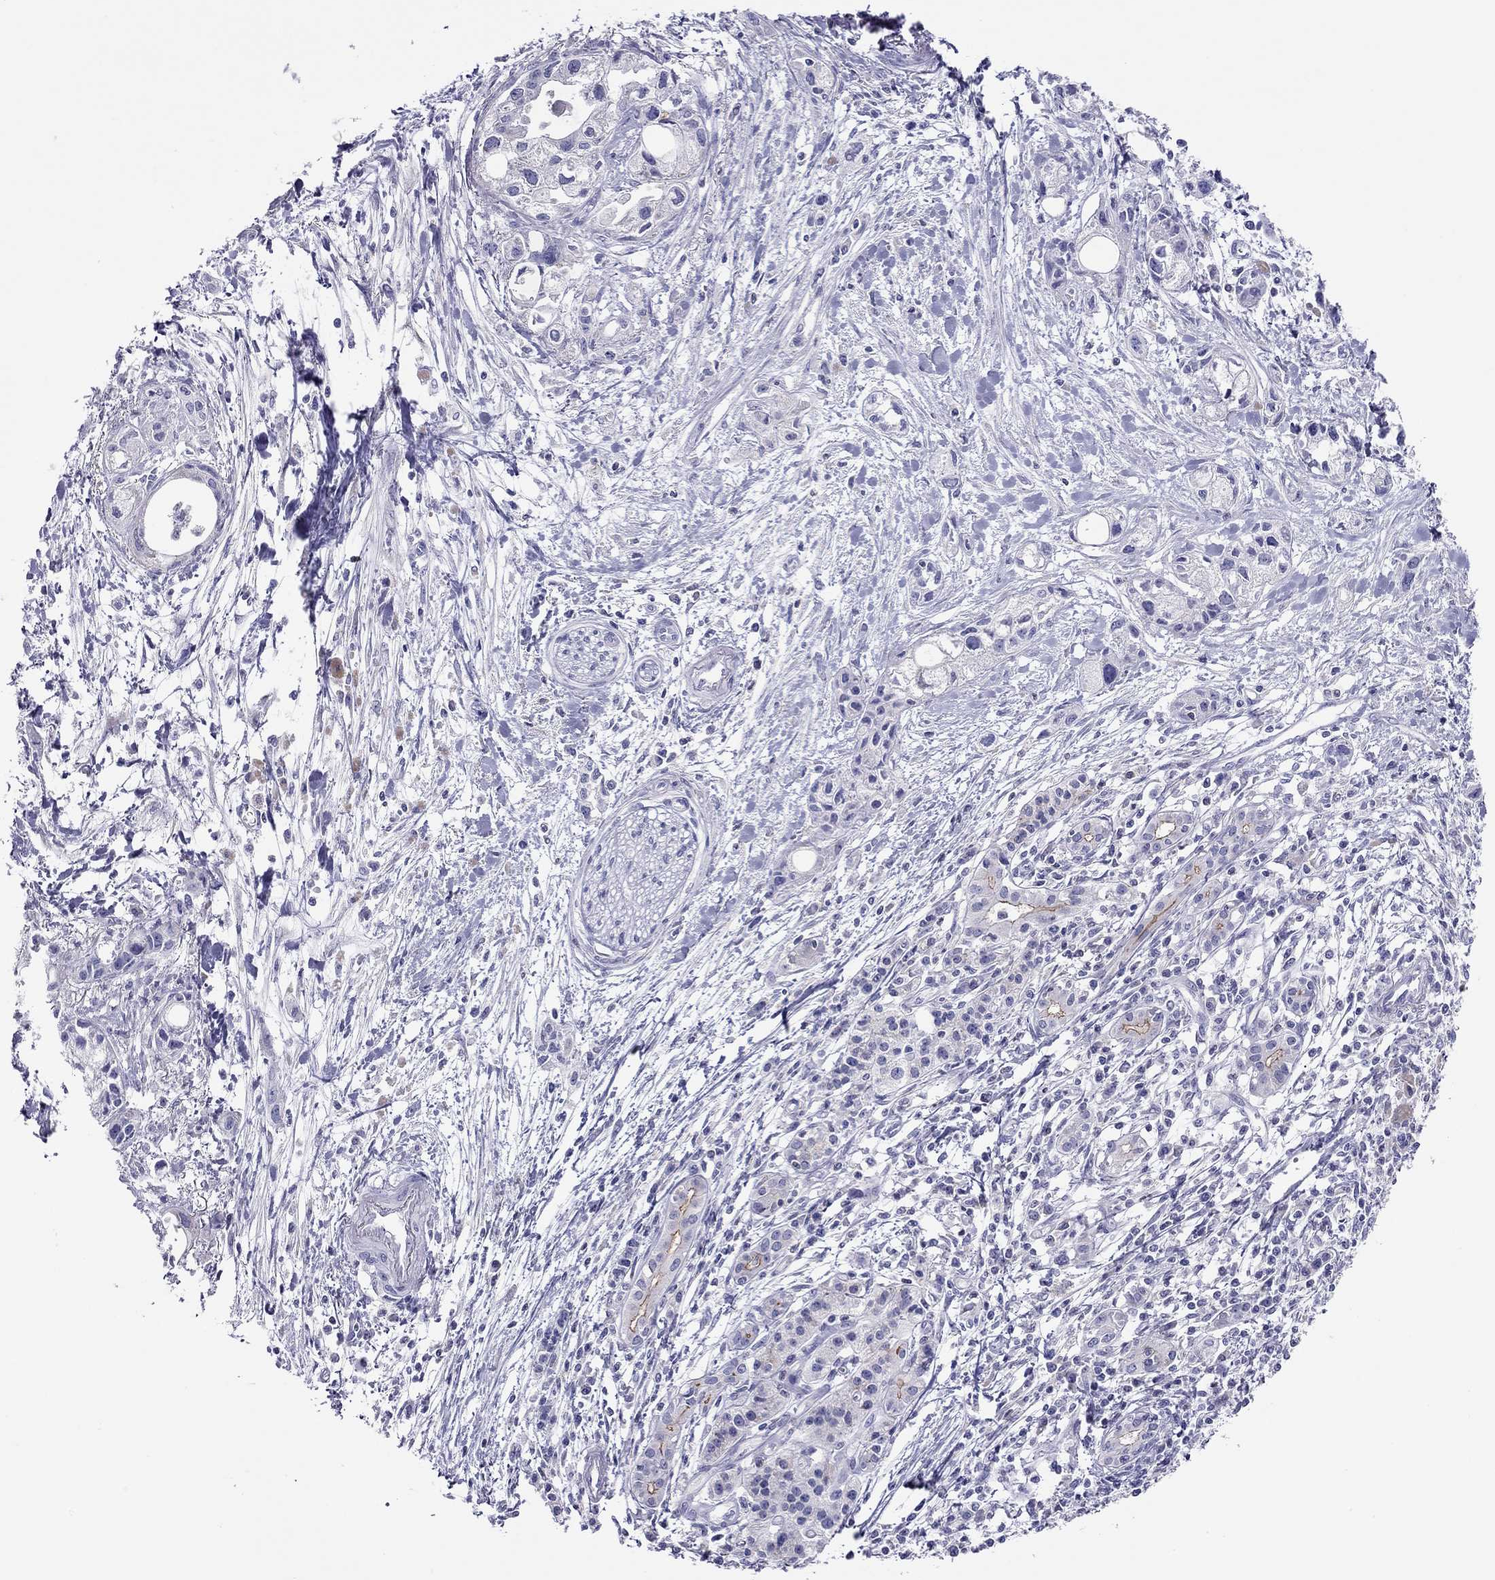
{"staining": {"intensity": "strong", "quantity": "<25%", "location": "cytoplasmic/membranous"}, "tissue": "pancreatic cancer", "cell_type": "Tumor cells", "image_type": "cancer", "snomed": [{"axis": "morphology", "description": "Adenocarcinoma, NOS"}, {"axis": "topography", "description": "Pancreas"}], "caption": "A photomicrograph of pancreatic cancer stained for a protein demonstrates strong cytoplasmic/membranous brown staining in tumor cells. Immunohistochemistry stains the protein in brown and the nuclei are stained blue.", "gene": "SLC46A2", "patient": {"sex": "female", "age": 61}}